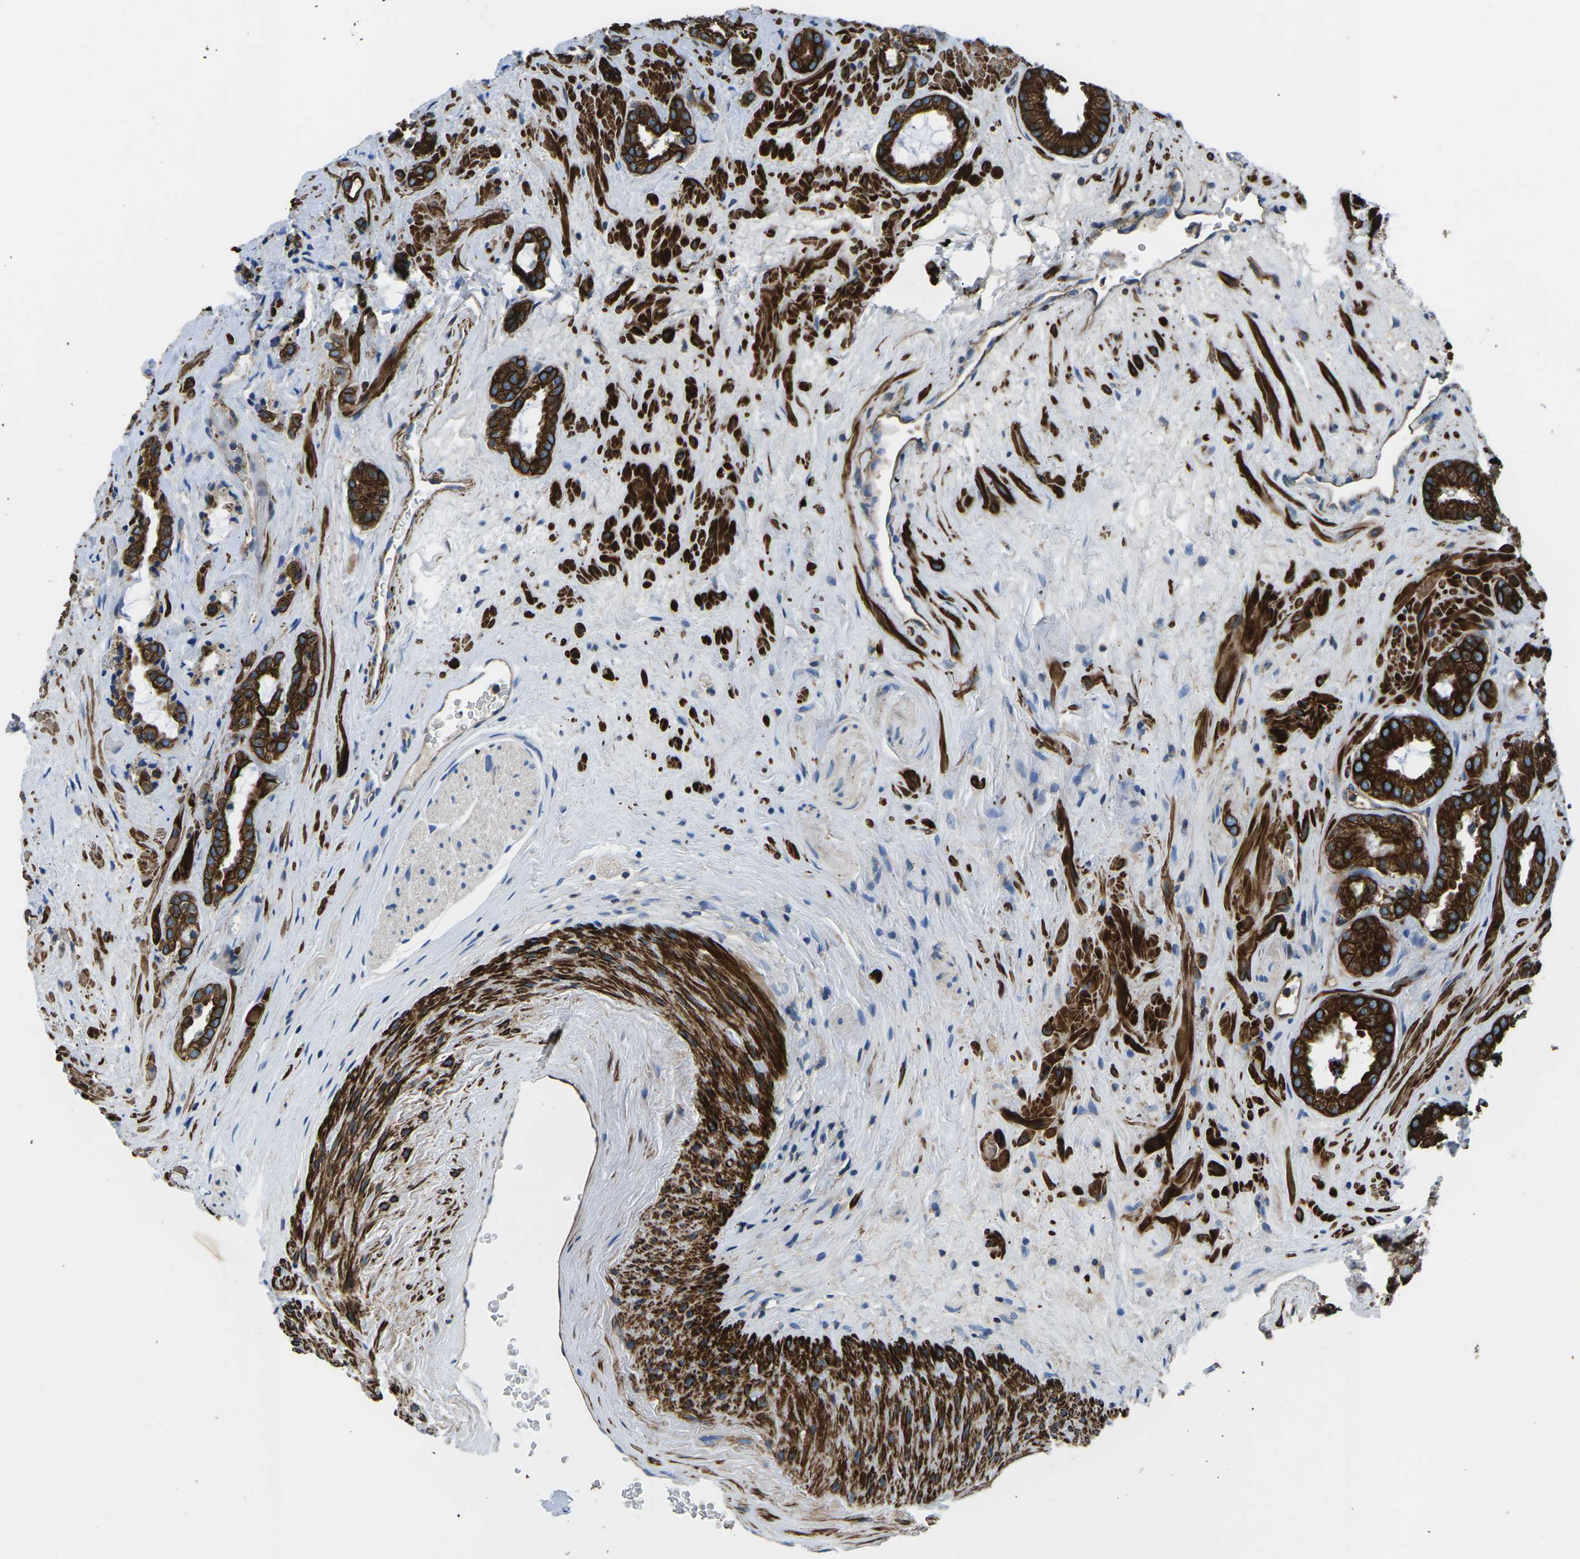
{"staining": {"intensity": "strong", "quantity": ">75%", "location": "cytoplasmic/membranous"}, "tissue": "prostate cancer", "cell_type": "Tumor cells", "image_type": "cancer", "snomed": [{"axis": "morphology", "description": "Adenocarcinoma, High grade"}, {"axis": "topography", "description": "Prostate"}], "caption": "Immunohistochemical staining of human prostate cancer displays high levels of strong cytoplasmic/membranous expression in about >75% of tumor cells.", "gene": "KCNJ15", "patient": {"sex": "male", "age": 64}}